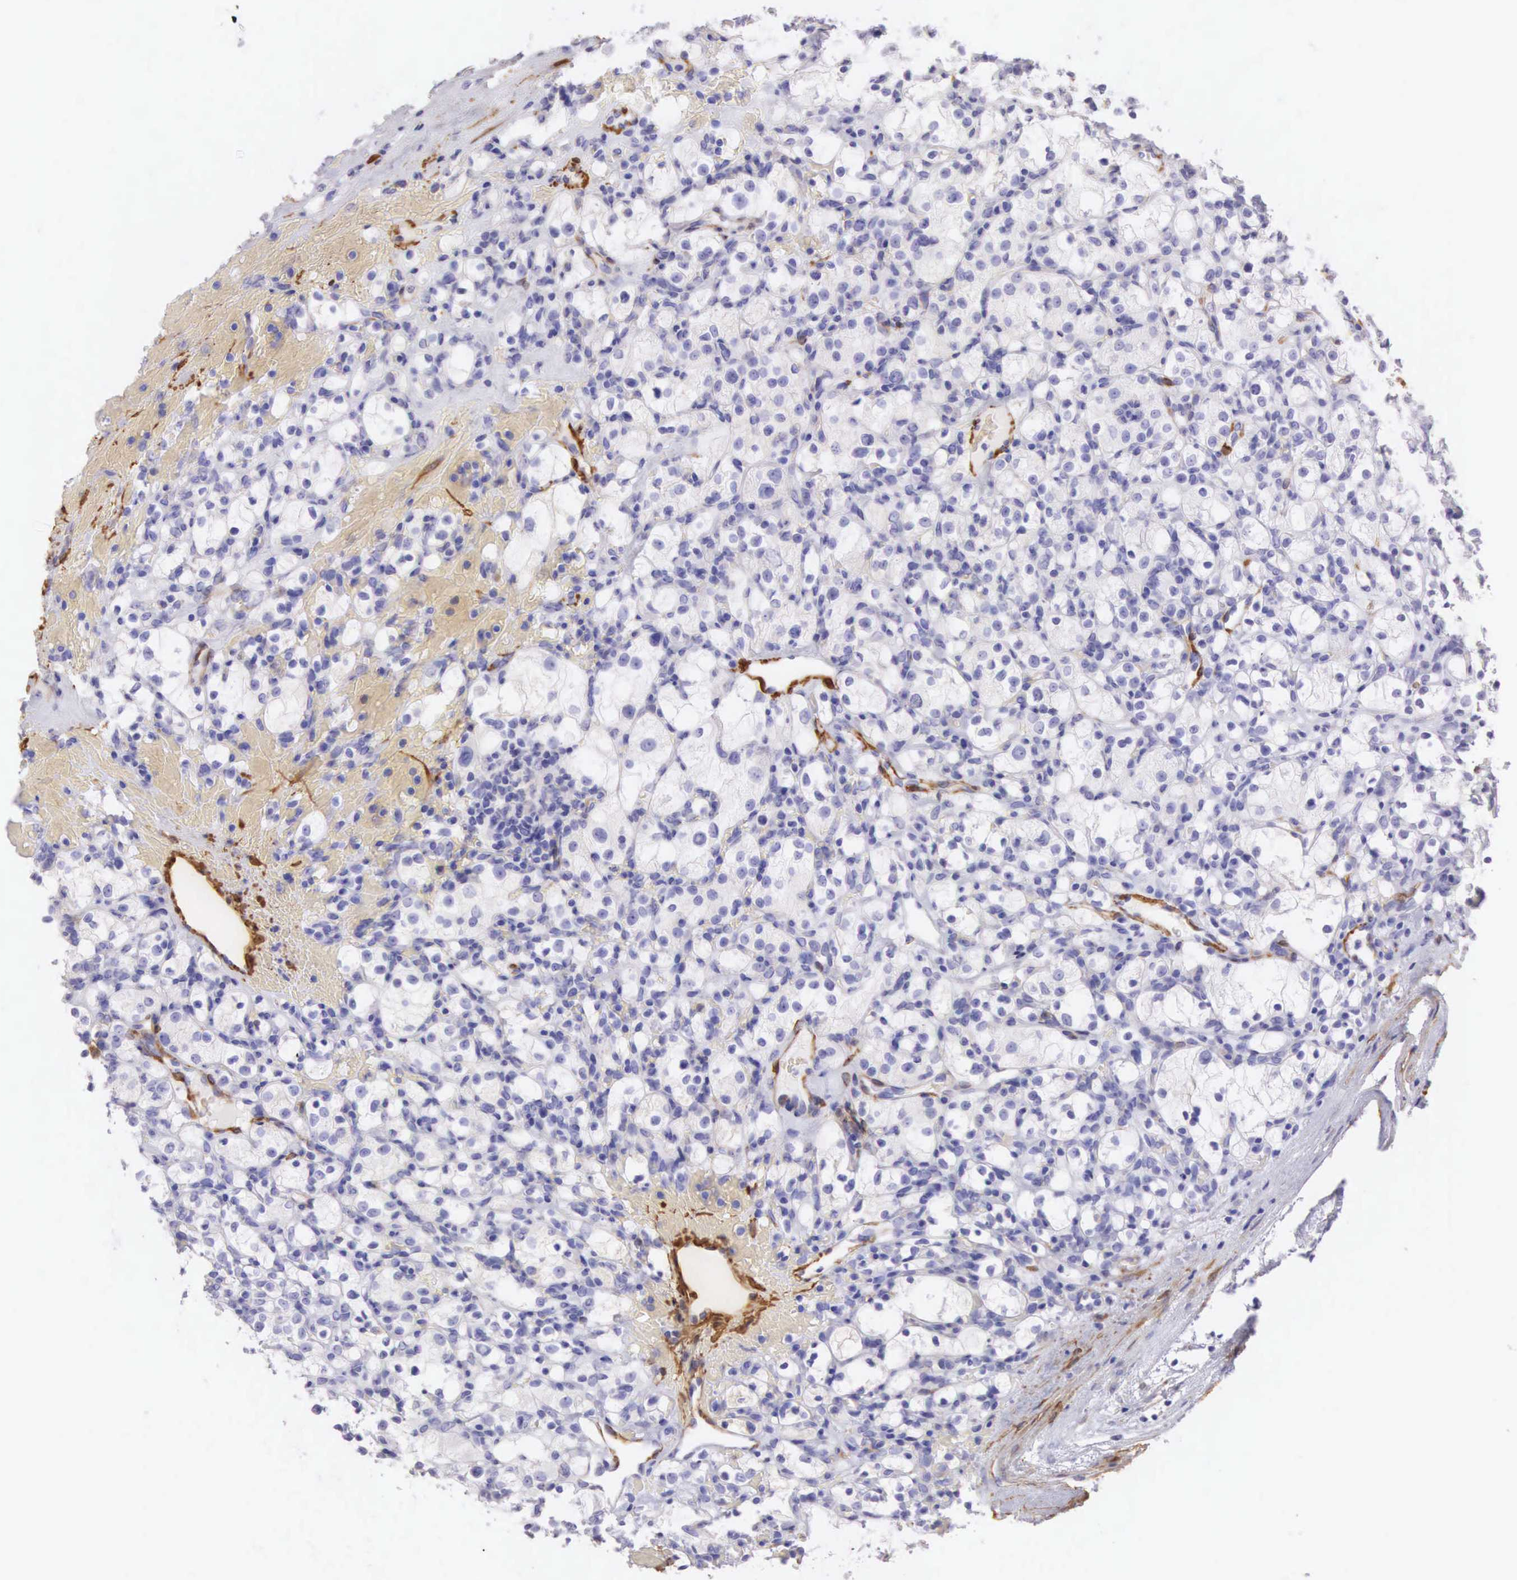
{"staining": {"intensity": "negative", "quantity": "none", "location": "none"}, "tissue": "renal cancer", "cell_type": "Tumor cells", "image_type": "cancer", "snomed": [{"axis": "morphology", "description": "Adenocarcinoma, NOS"}, {"axis": "topography", "description": "Kidney"}], "caption": "DAB (3,3'-diaminobenzidine) immunohistochemical staining of human renal adenocarcinoma exhibits no significant expression in tumor cells.", "gene": "CNN1", "patient": {"sex": "female", "age": 83}}